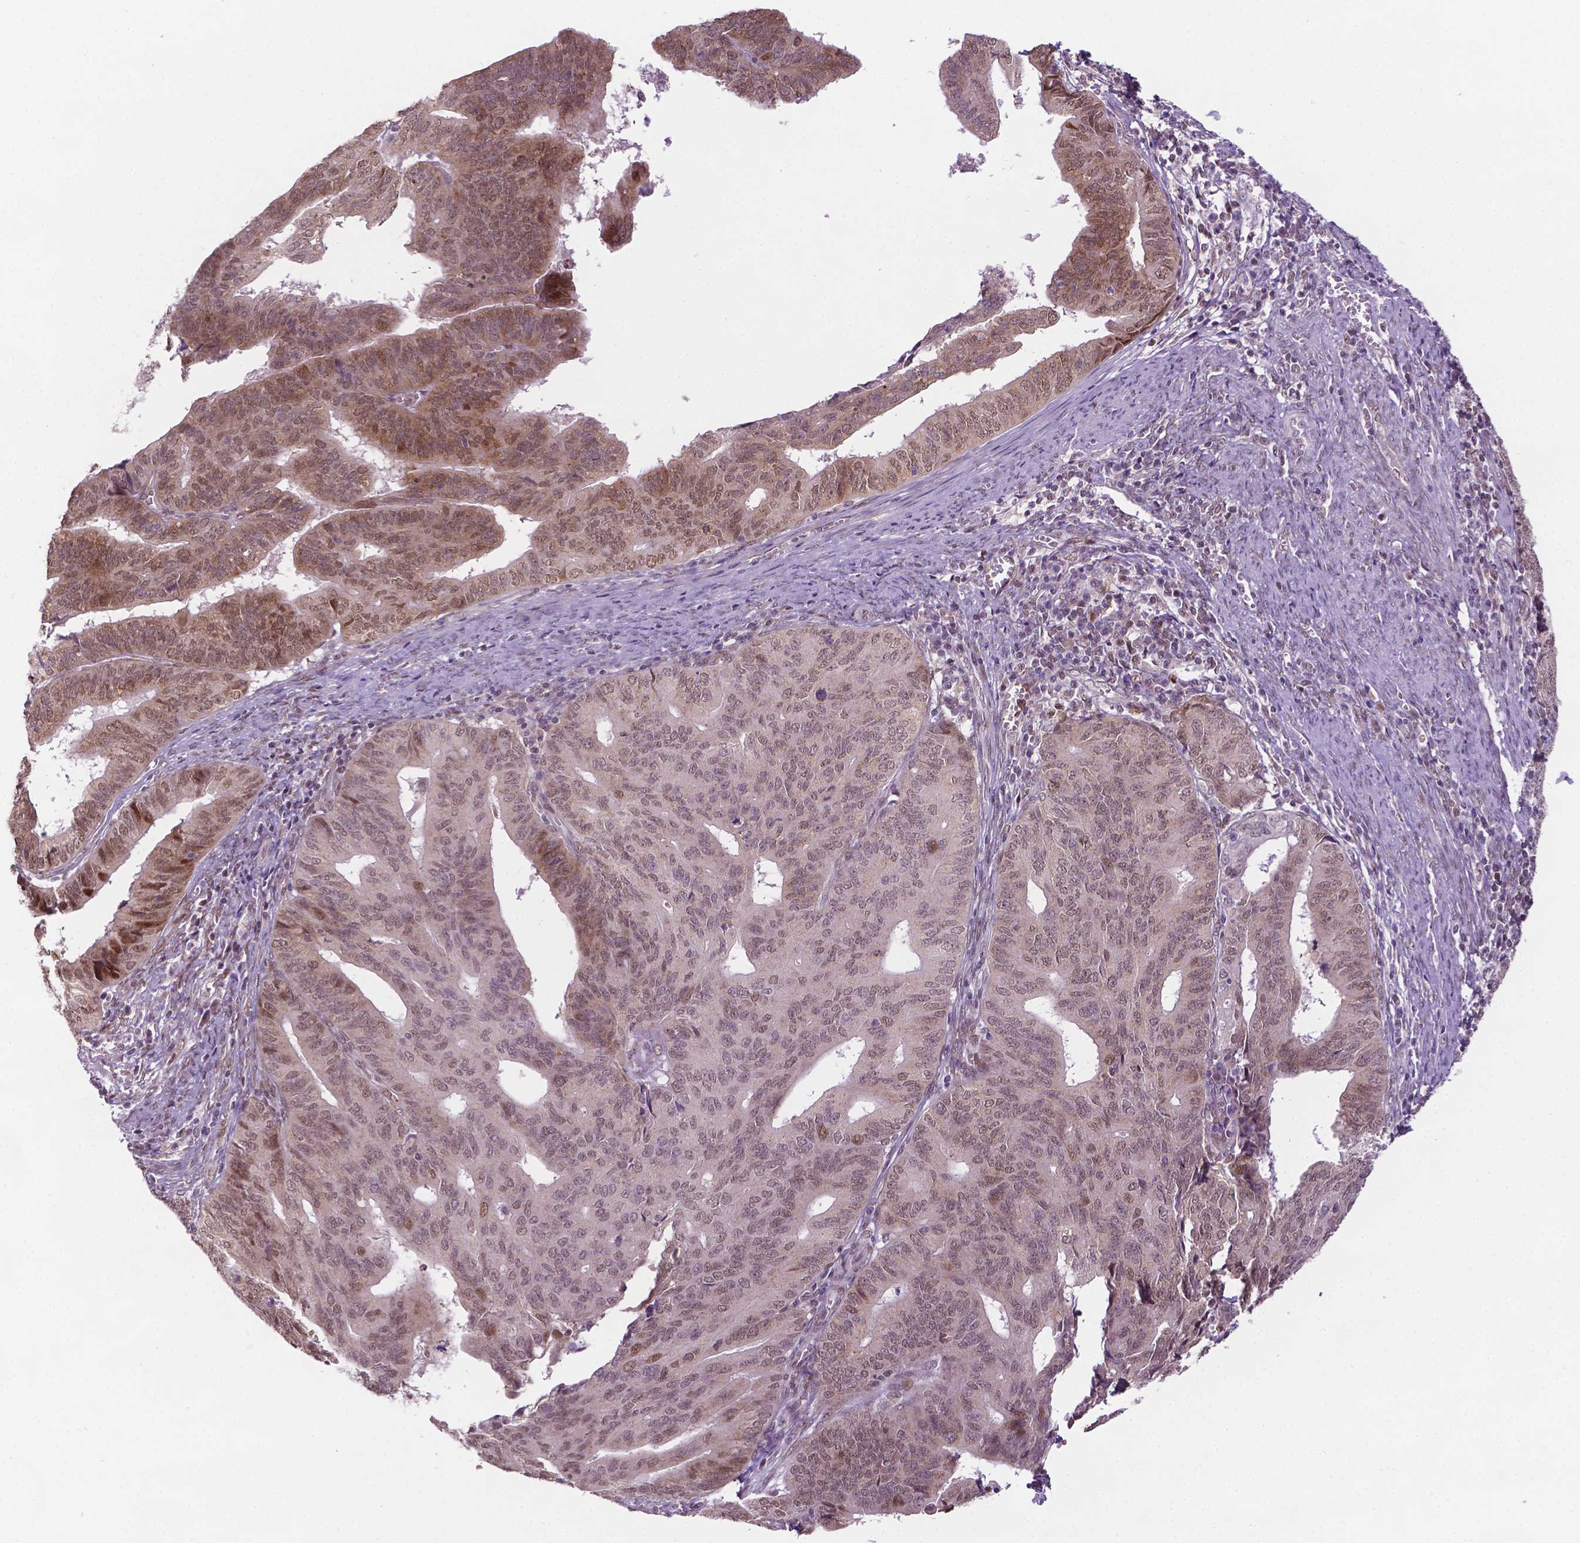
{"staining": {"intensity": "weak", "quantity": "25%-75%", "location": "nuclear"}, "tissue": "endometrial cancer", "cell_type": "Tumor cells", "image_type": "cancer", "snomed": [{"axis": "morphology", "description": "Adenocarcinoma, NOS"}, {"axis": "topography", "description": "Endometrium"}], "caption": "Immunohistochemistry (IHC) of human adenocarcinoma (endometrial) shows low levels of weak nuclear staining in about 25%-75% of tumor cells.", "gene": "ZNF41", "patient": {"sex": "female", "age": 65}}